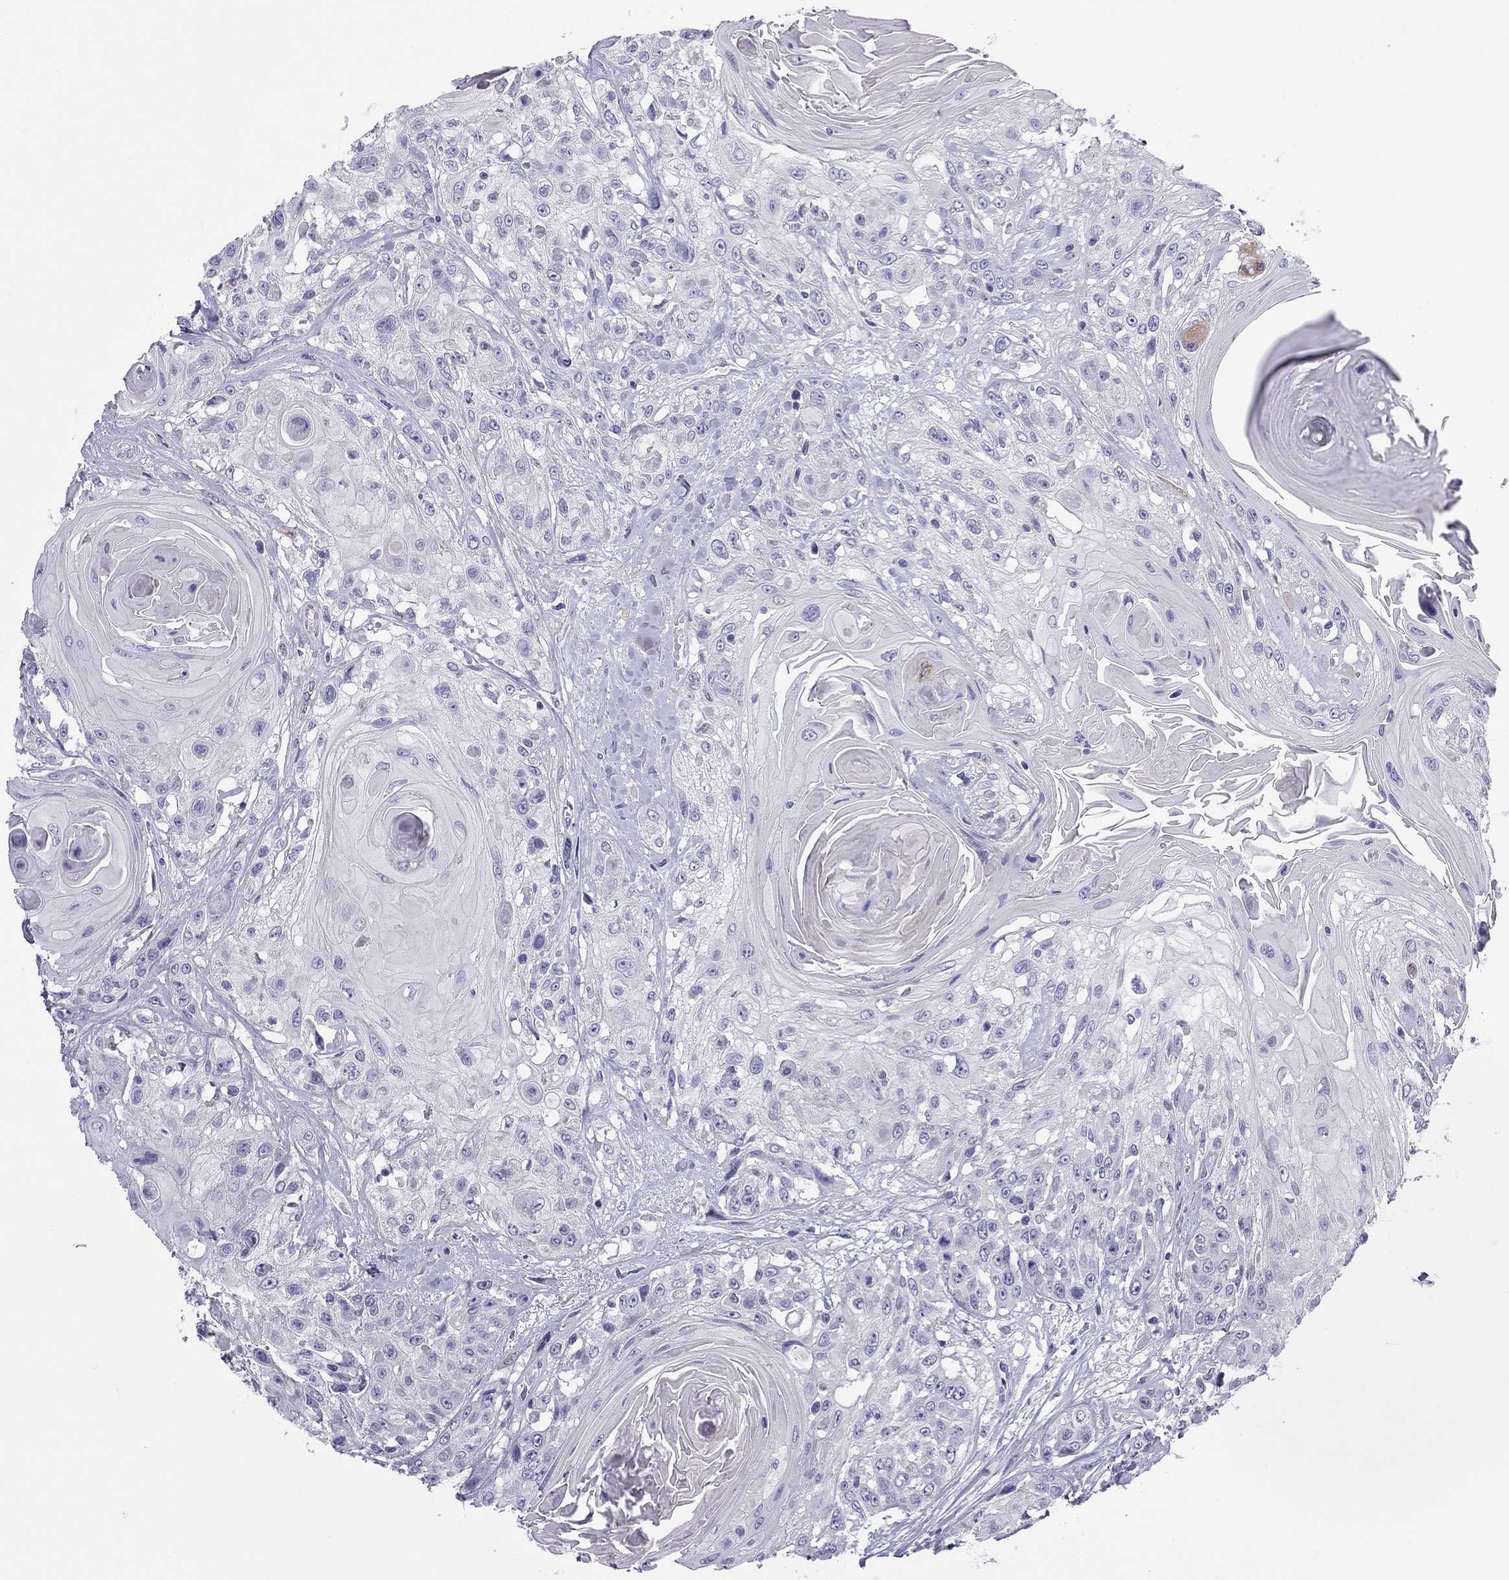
{"staining": {"intensity": "negative", "quantity": "none", "location": "none"}, "tissue": "head and neck cancer", "cell_type": "Tumor cells", "image_type": "cancer", "snomed": [{"axis": "morphology", "description": "Squamous cell carcinoma, NOS"}, {"axis": "topography", "description": "Head-Neck"}], "caption": "An immunohistochemistry (IHC) image of head and neck squamous cell carcinoma is shown. There is no staining in tumor cells of head and neck squamous cell carcinoma. The staining is performed using DAB (3,3'-diaminobenzidine) brown chromogen with nuclei counter-stained in using hematoxylin.", "gene": "PPP1R3A", "patient": {"sex": "female", "age": 59}}